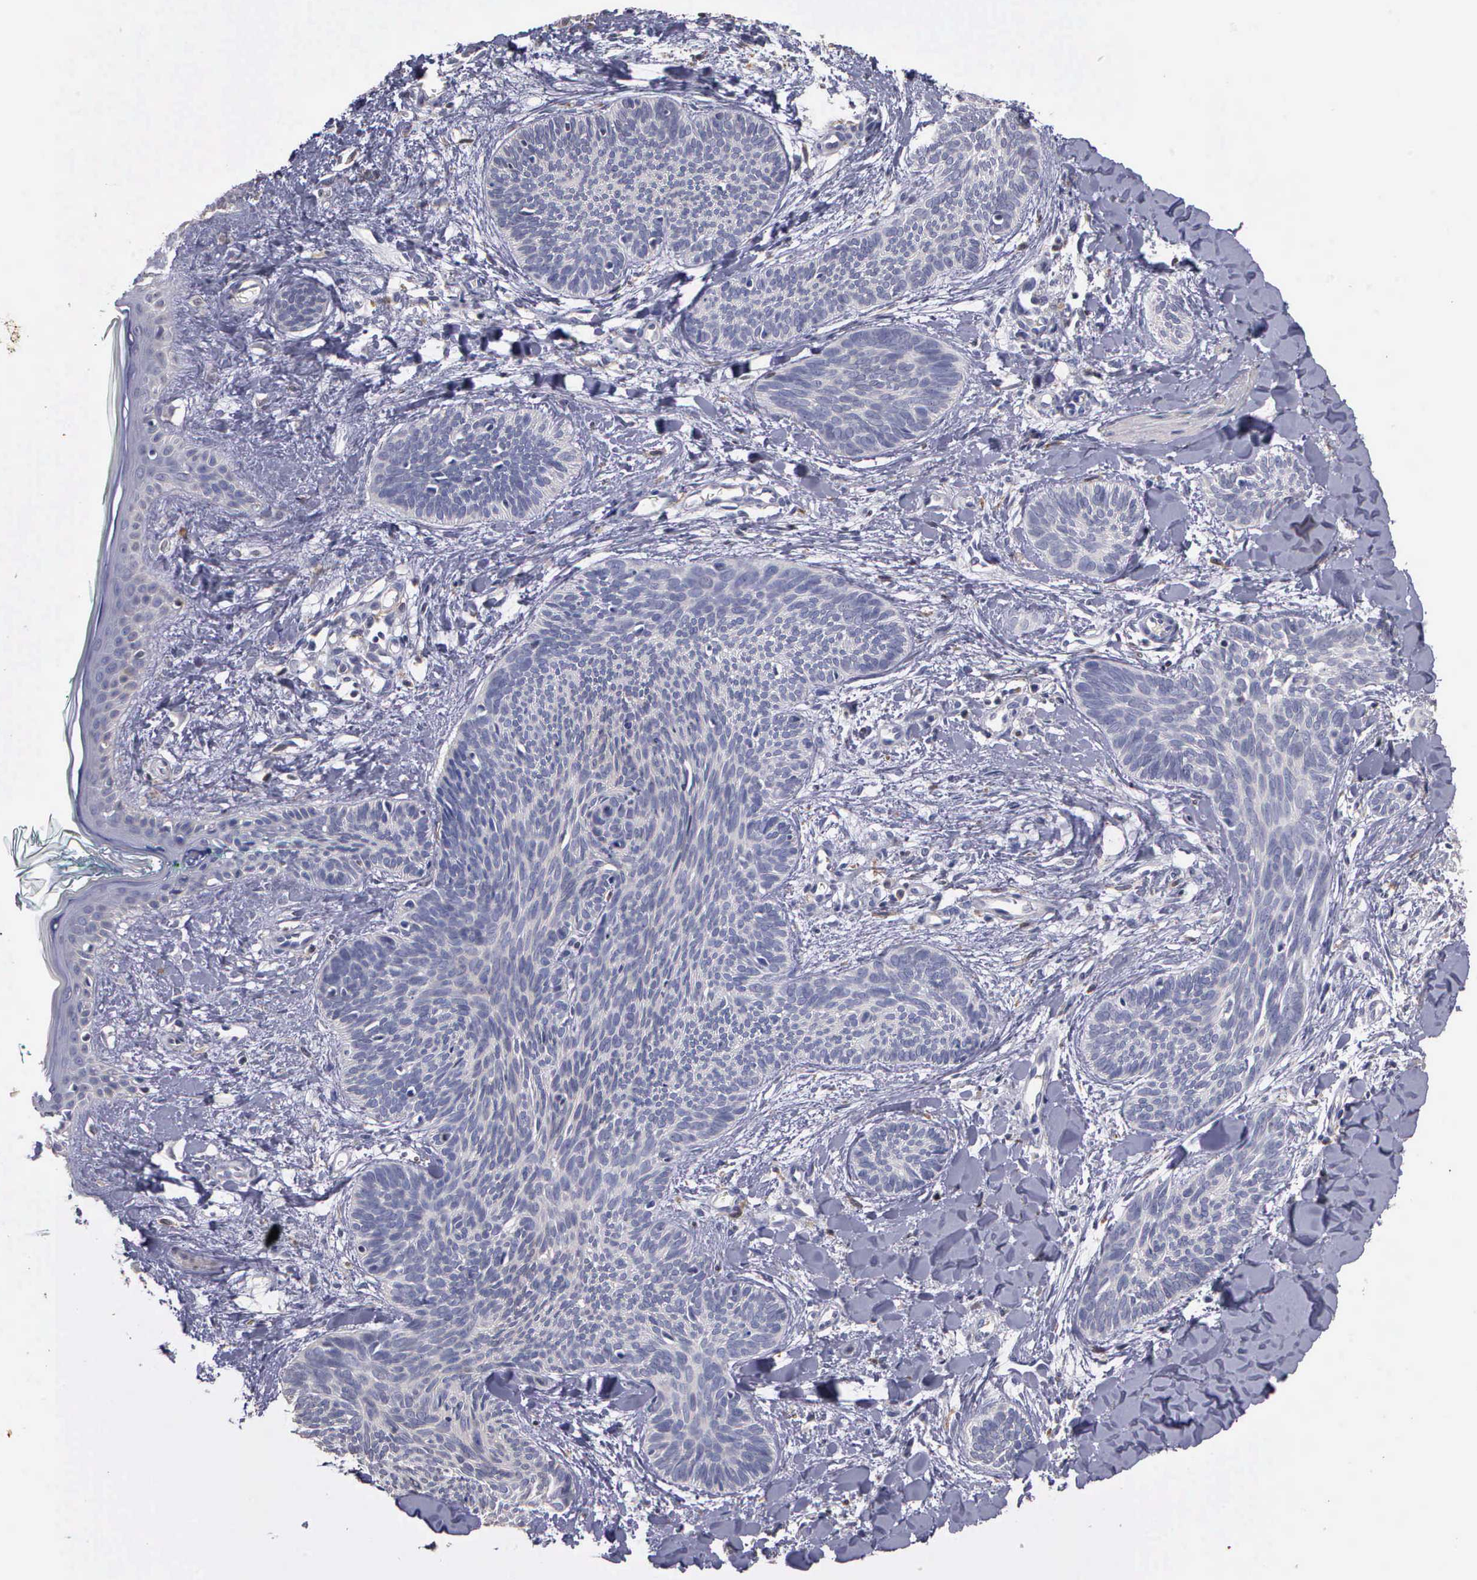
{"staining": {"intensity": "negative", "quantity": "none", "location": "none"}, "tissue": "skin cancer", "cell_type": "Tumor cells", "image_type": "cancer", "snomed": [{"axis": "morphology", "description": "Basal cell carcinoma"}, {"axis": "topography", "description": "Skin"}], "caption": "High power microscopy photomicrograph of an IHC image of basal cell carcinoma (skin), revealing no significant expression in tumor cells. The staining is performed using DAB (3,3'-diaminobenzidine) brown chromogen with nuclei counter-stained in using hematoxylin.", "gene": "ENO3", "patient": {"sex": "female", "age": 81}}